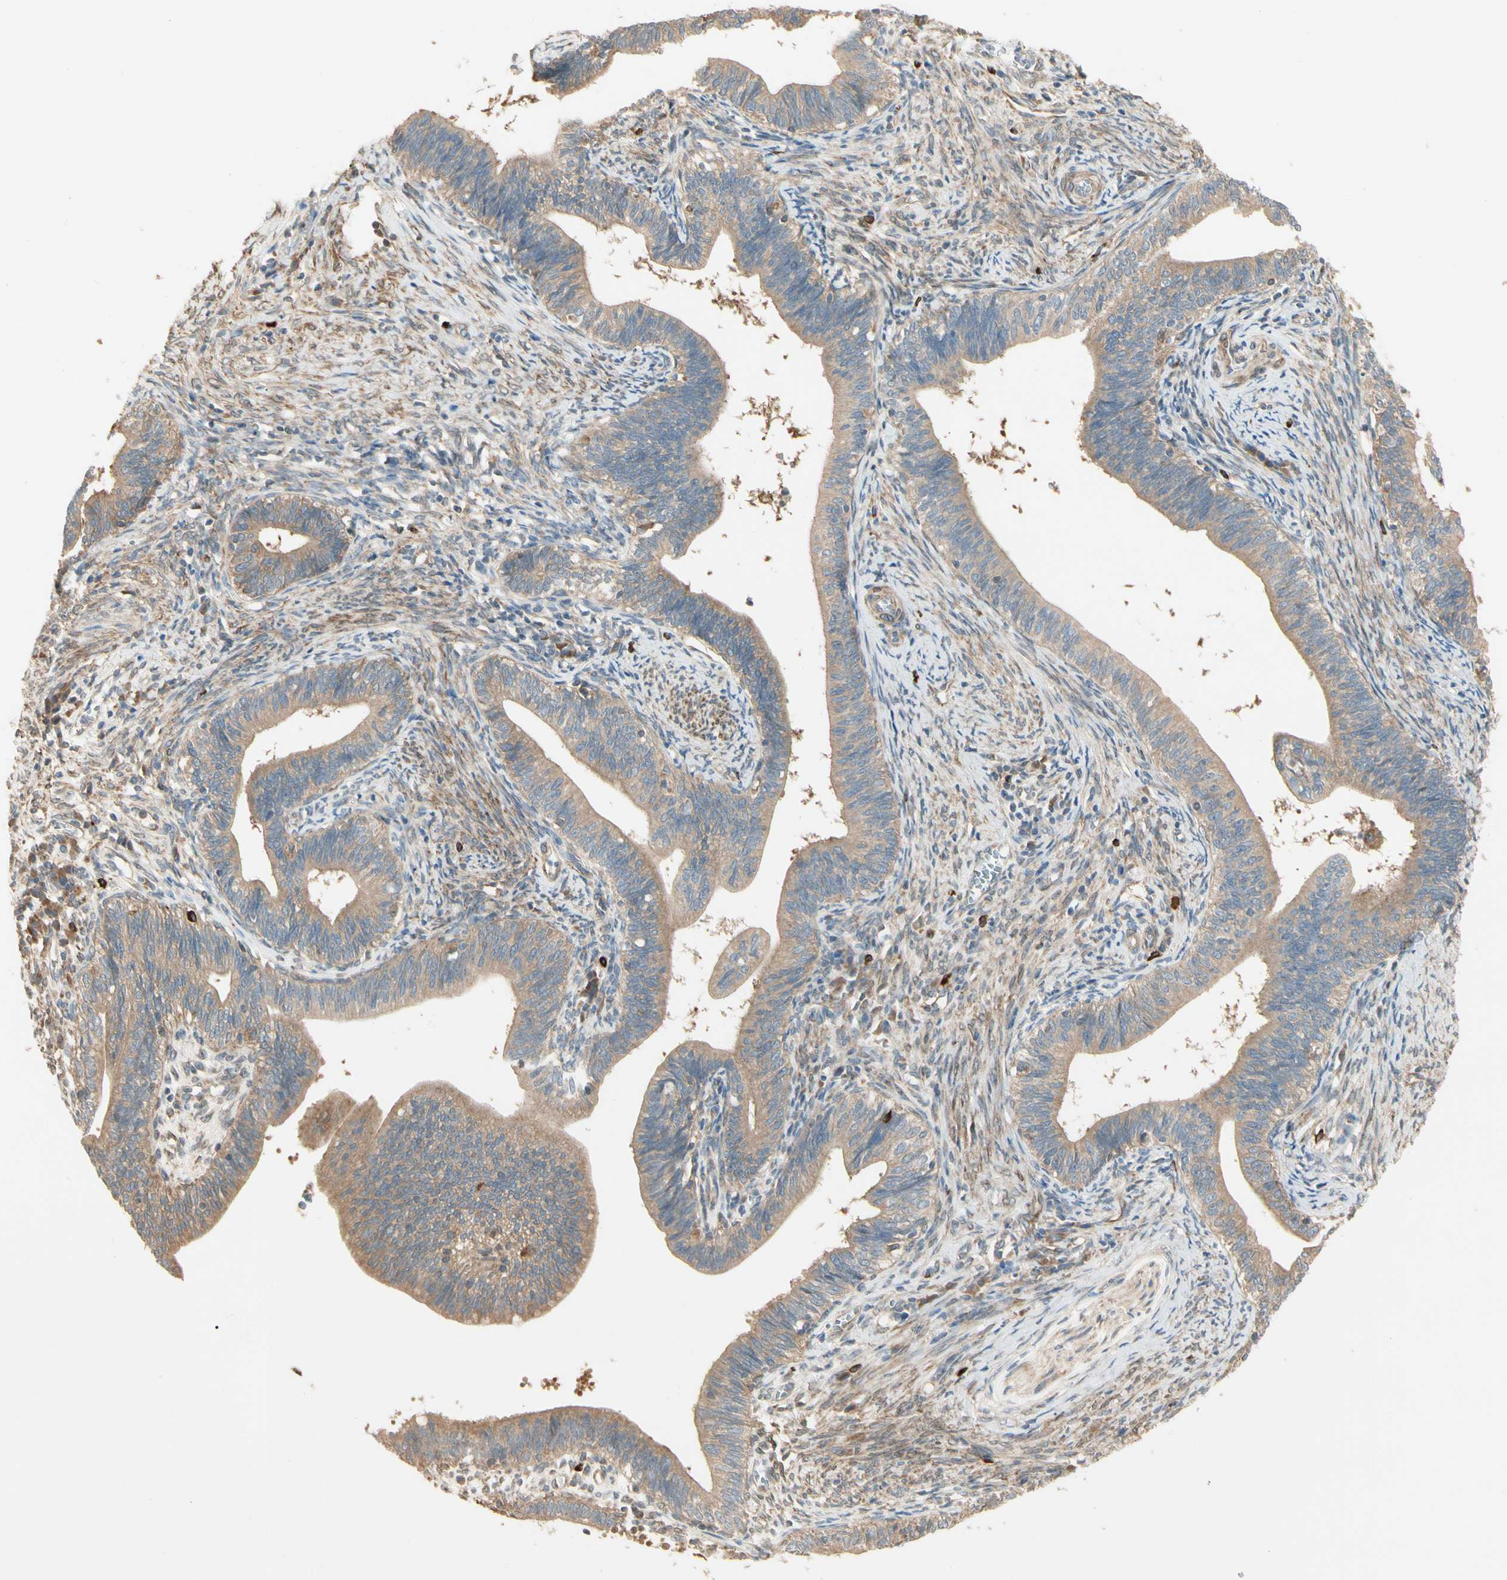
{"staining": {"intensity": "moderate", "quantity": ">75%", "location": "cytoplasmic/membranous"}, "tissue": "cervical cancer", "cell_type": "Tumor cells", "image_type": "cancer", "snomed": [{"axis": "morphology", "description": "Adenocarcinoma, NOS"}, {"axis": "topography", "description": "Cervix"}], "caption": "Immunohistochemical staining of human cervical adenocarcinoma reveals moderate cytoplasmic/membranous protein expression in about >75% of tumor cells.", "gene": "IRAG1", "patient": {"sex": "female", "age": 44}}